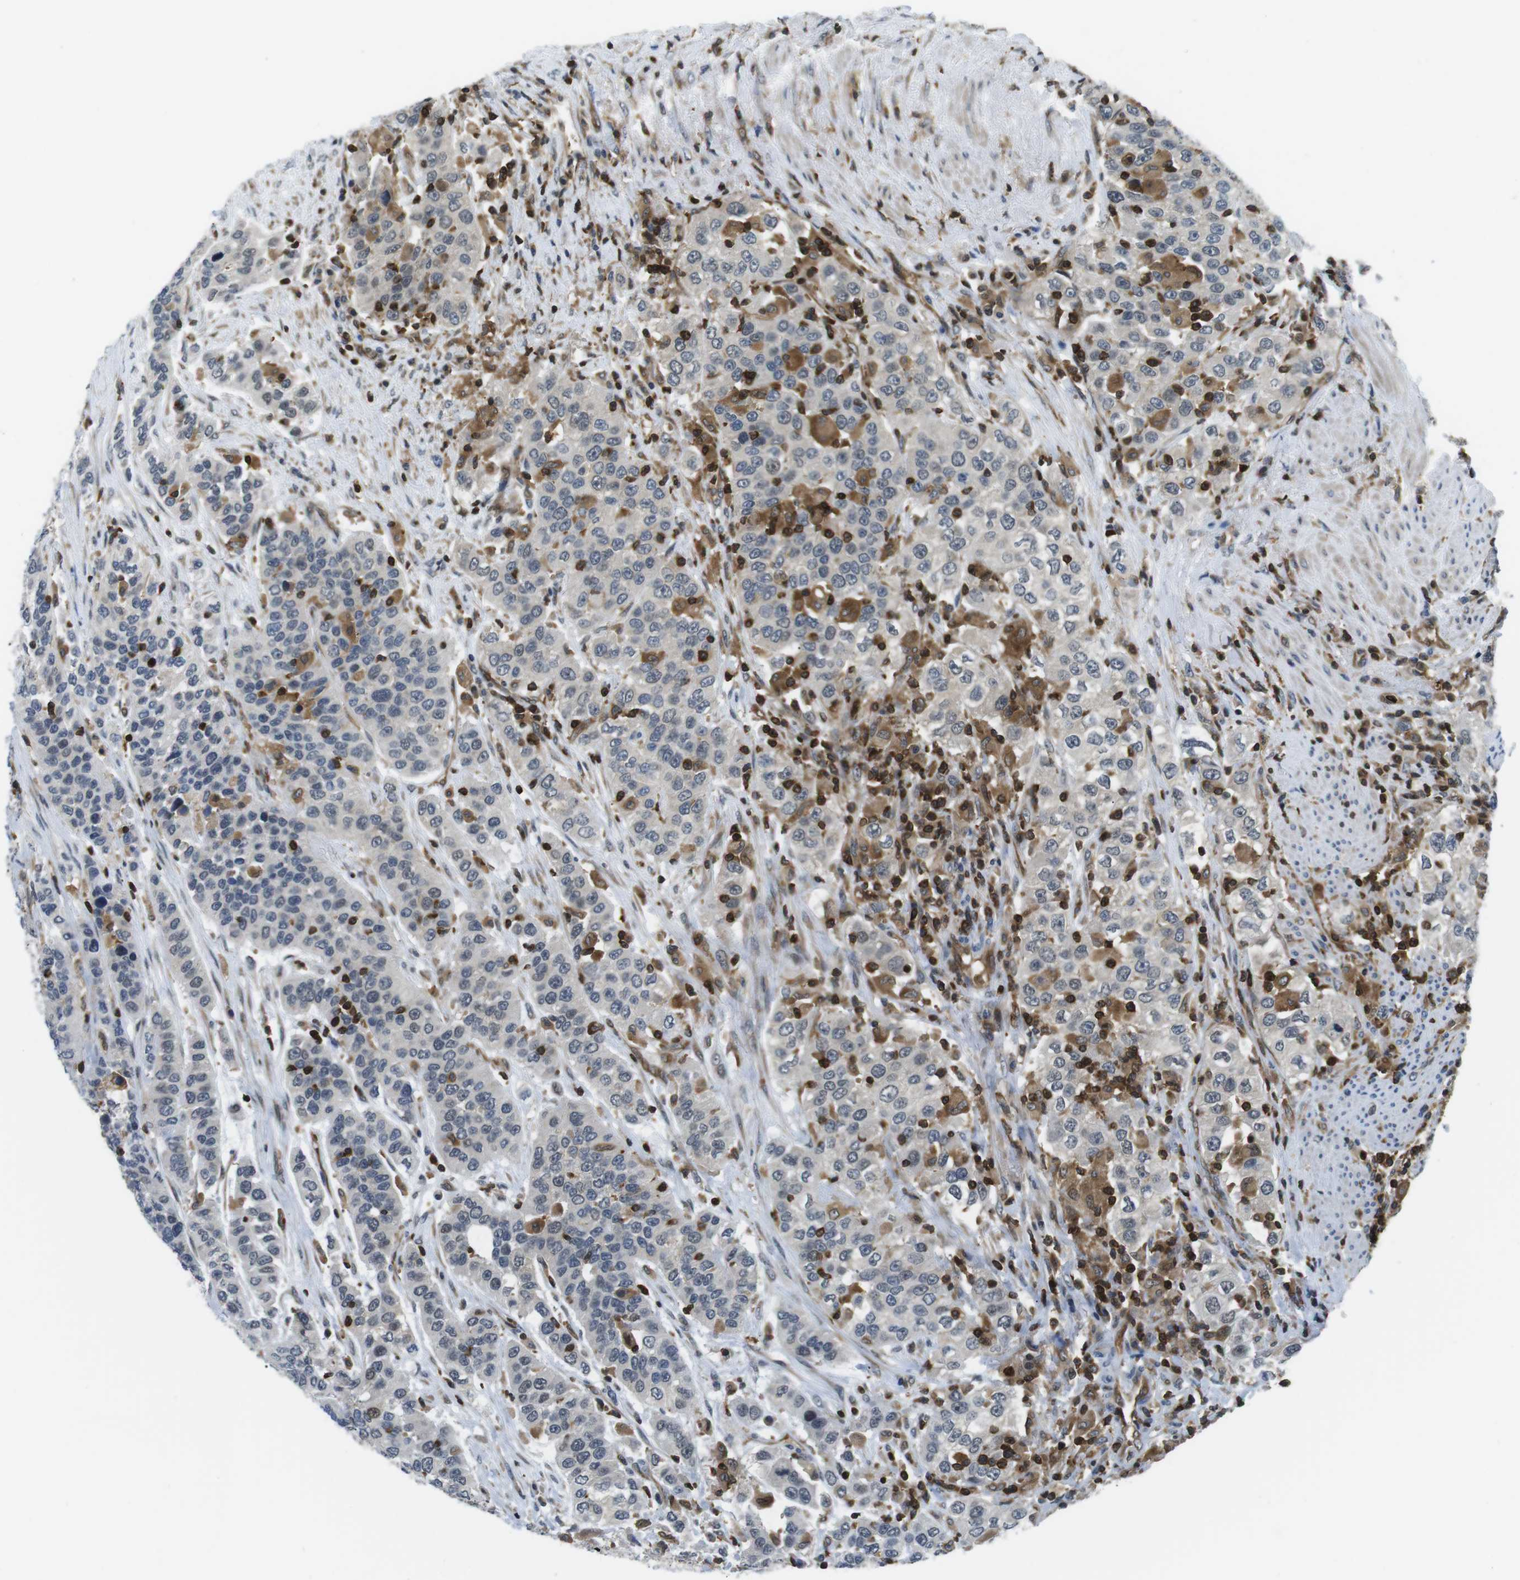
{"staining": {"intensity": "negative", "quantity": "none", "location": "none"}, "tissue": "urothelial cancer", "cell_type": "Tumor cells", "image_type": "cancer", "snomed": [{"axis": "morphology", "description": "Urothelial carcinoma, High grade"}, {"axis": "topography", "description": "Urinary bladder"}], "caption": "Immunohistochemistry image of high-grade urothelial carcinoma stained for a protein (brown), which reveals no staining in tumor cells. Brightfield microscopy of IHC stained with DAB (3,3'-diaminobenzidine) (brown) and hematoxylin (blue), captured at high magnification.", "gene": "STK10", "patient": {"sex": "female", "age": 80}}